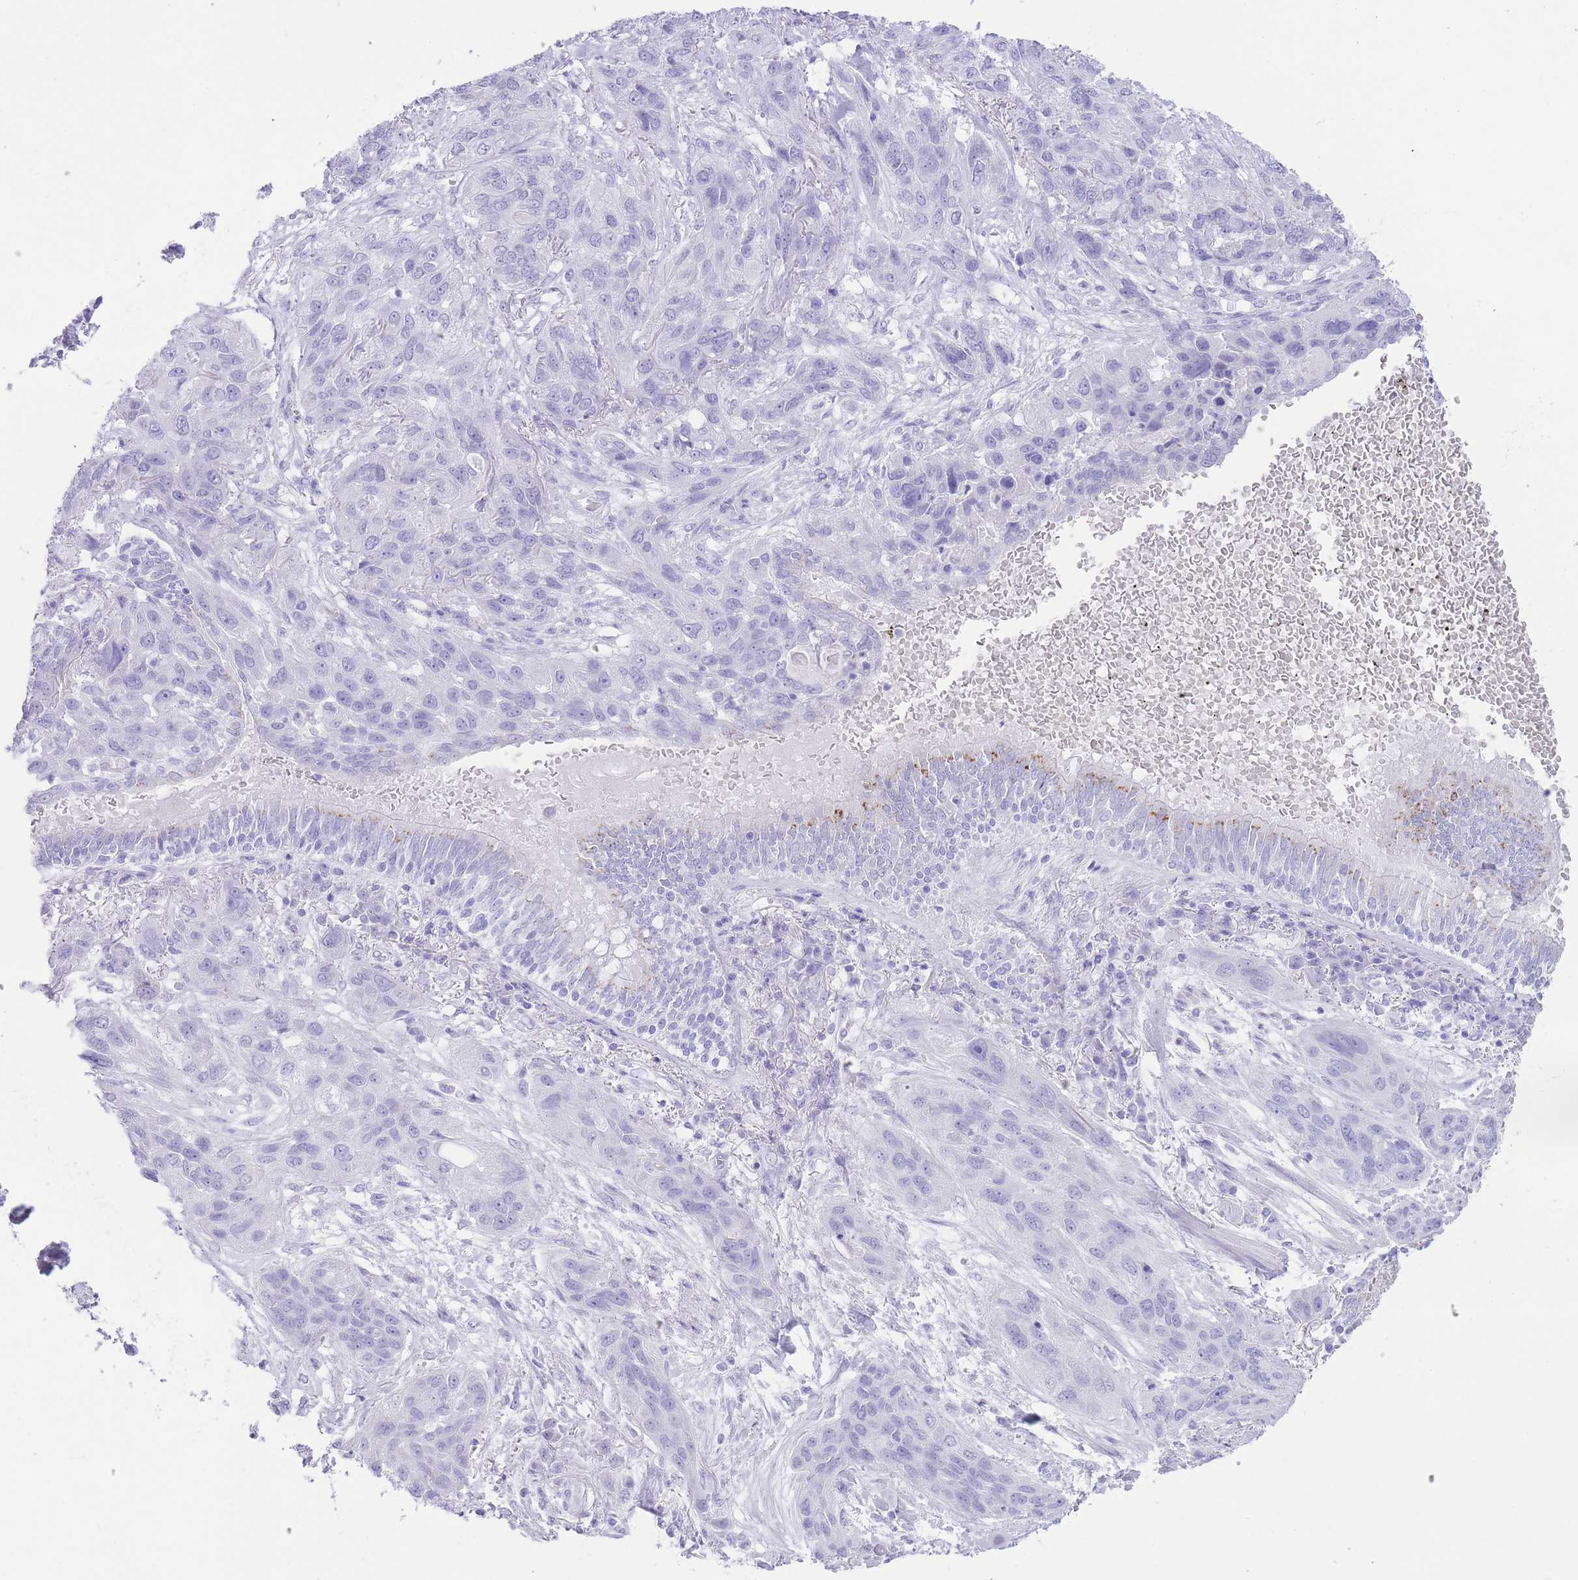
{"staining": {"intensity": "negative", "quantity": "none", "location": "none"}, "tissue": "lung cancer", "cell_type": "Tumor cells", "image_type": "cancer", "snomed": [{"axis": "morphology", "description": "Squamous cell carcinoma, NOS"}, {"axis": "topography", "description": "Lung"}], "caption": "This is an IHC photomicrograph of human lung squamous cell carcinoma. There is no expression in tumor cells.", "gene": "ELOA2", "patient": {"sex": "female", "age": 70}}